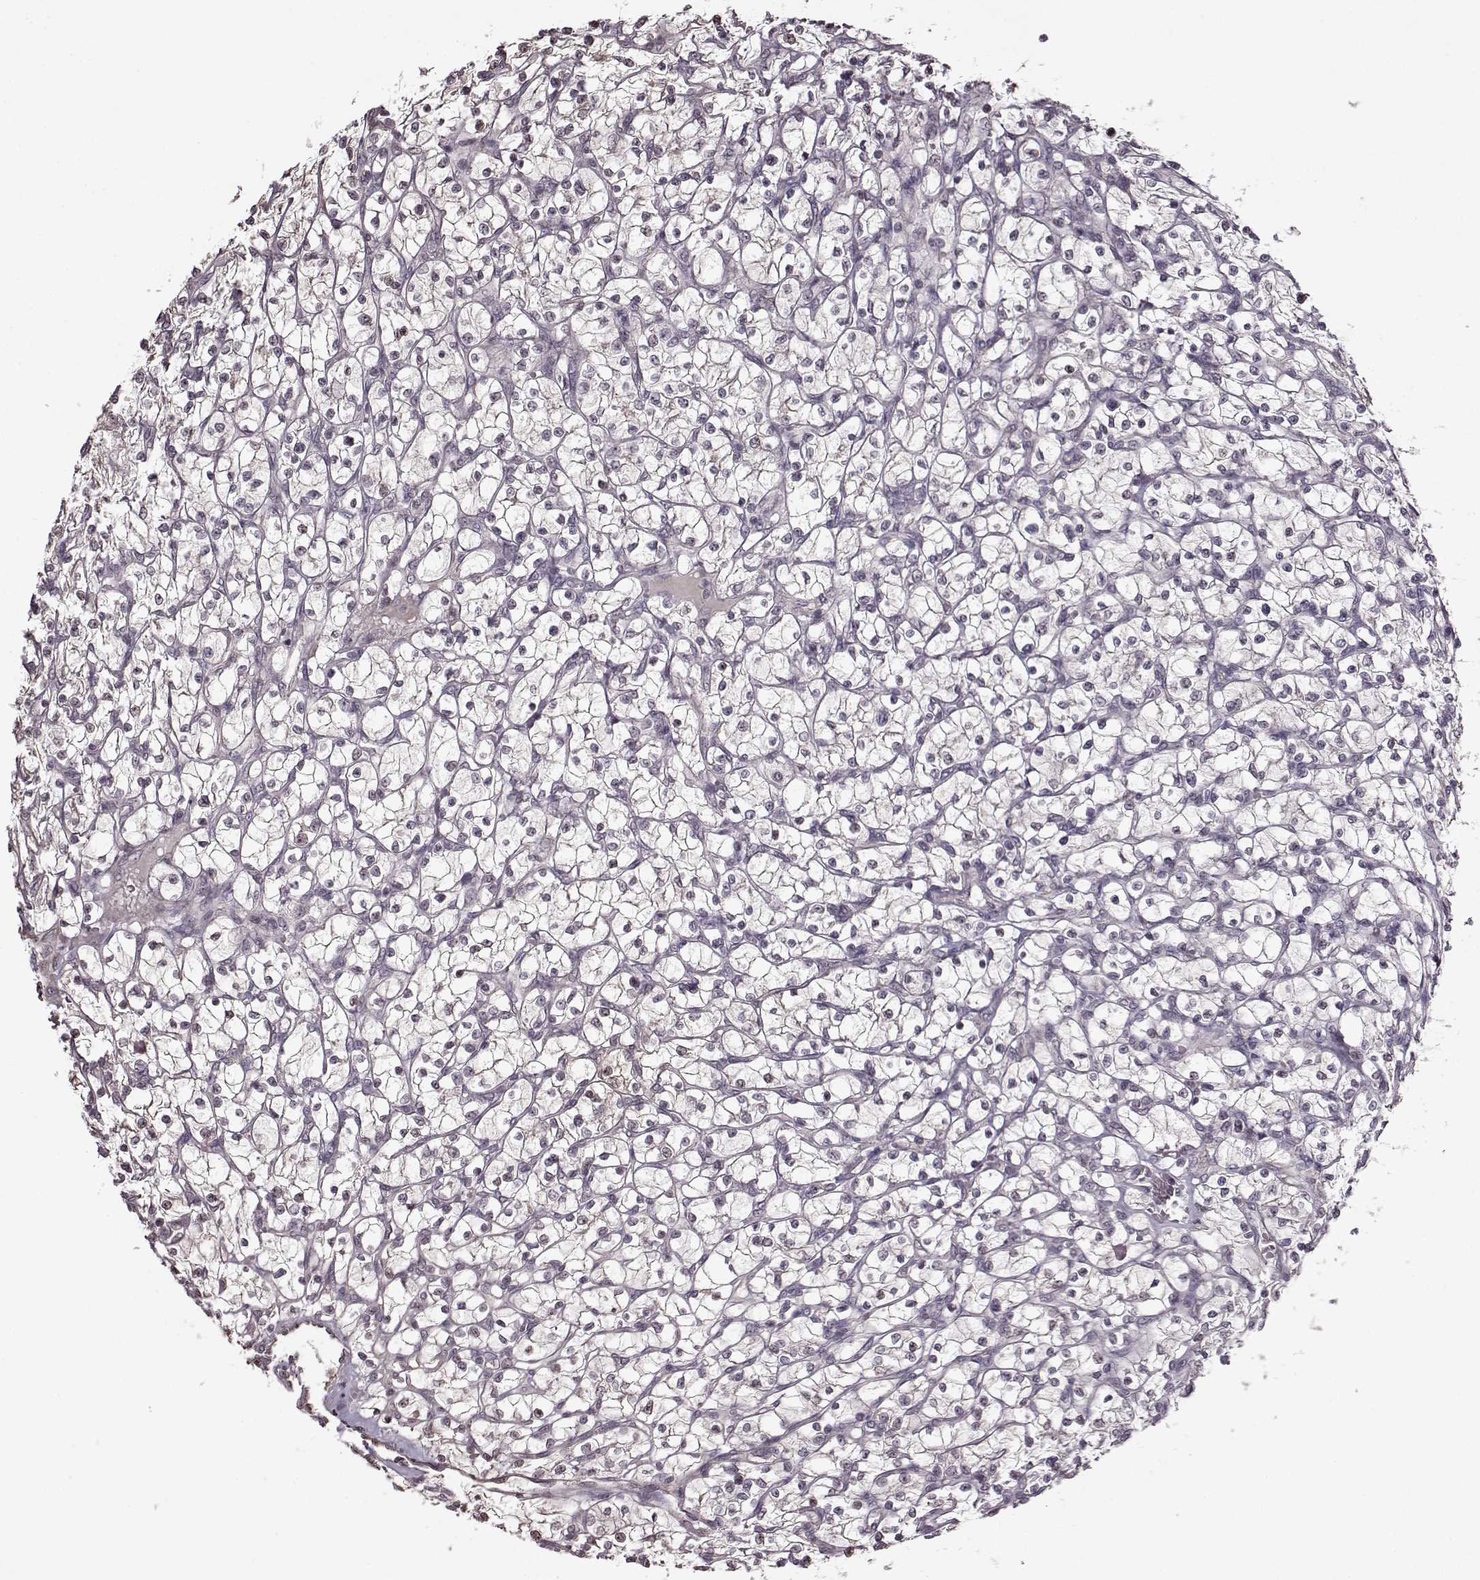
{"staining": {"intensity": "negative", "quantity": "none", "location": "none"}, "tissue": "renal cancer", "cell_type": "Tumor cells", "image_type": "cancer", "snomed": [{"axis": "morphology", "description": "Adenocarcinoma, NOS"}, {"axis": "topography", "description": "Kidney"}], "caption": "Immunohistochemistry of human adenocarcinoma (renal) demonstrates no positivity in tumor cells.", "gene": "FSHB", "patient": {"sex": "female", "age": 64}}